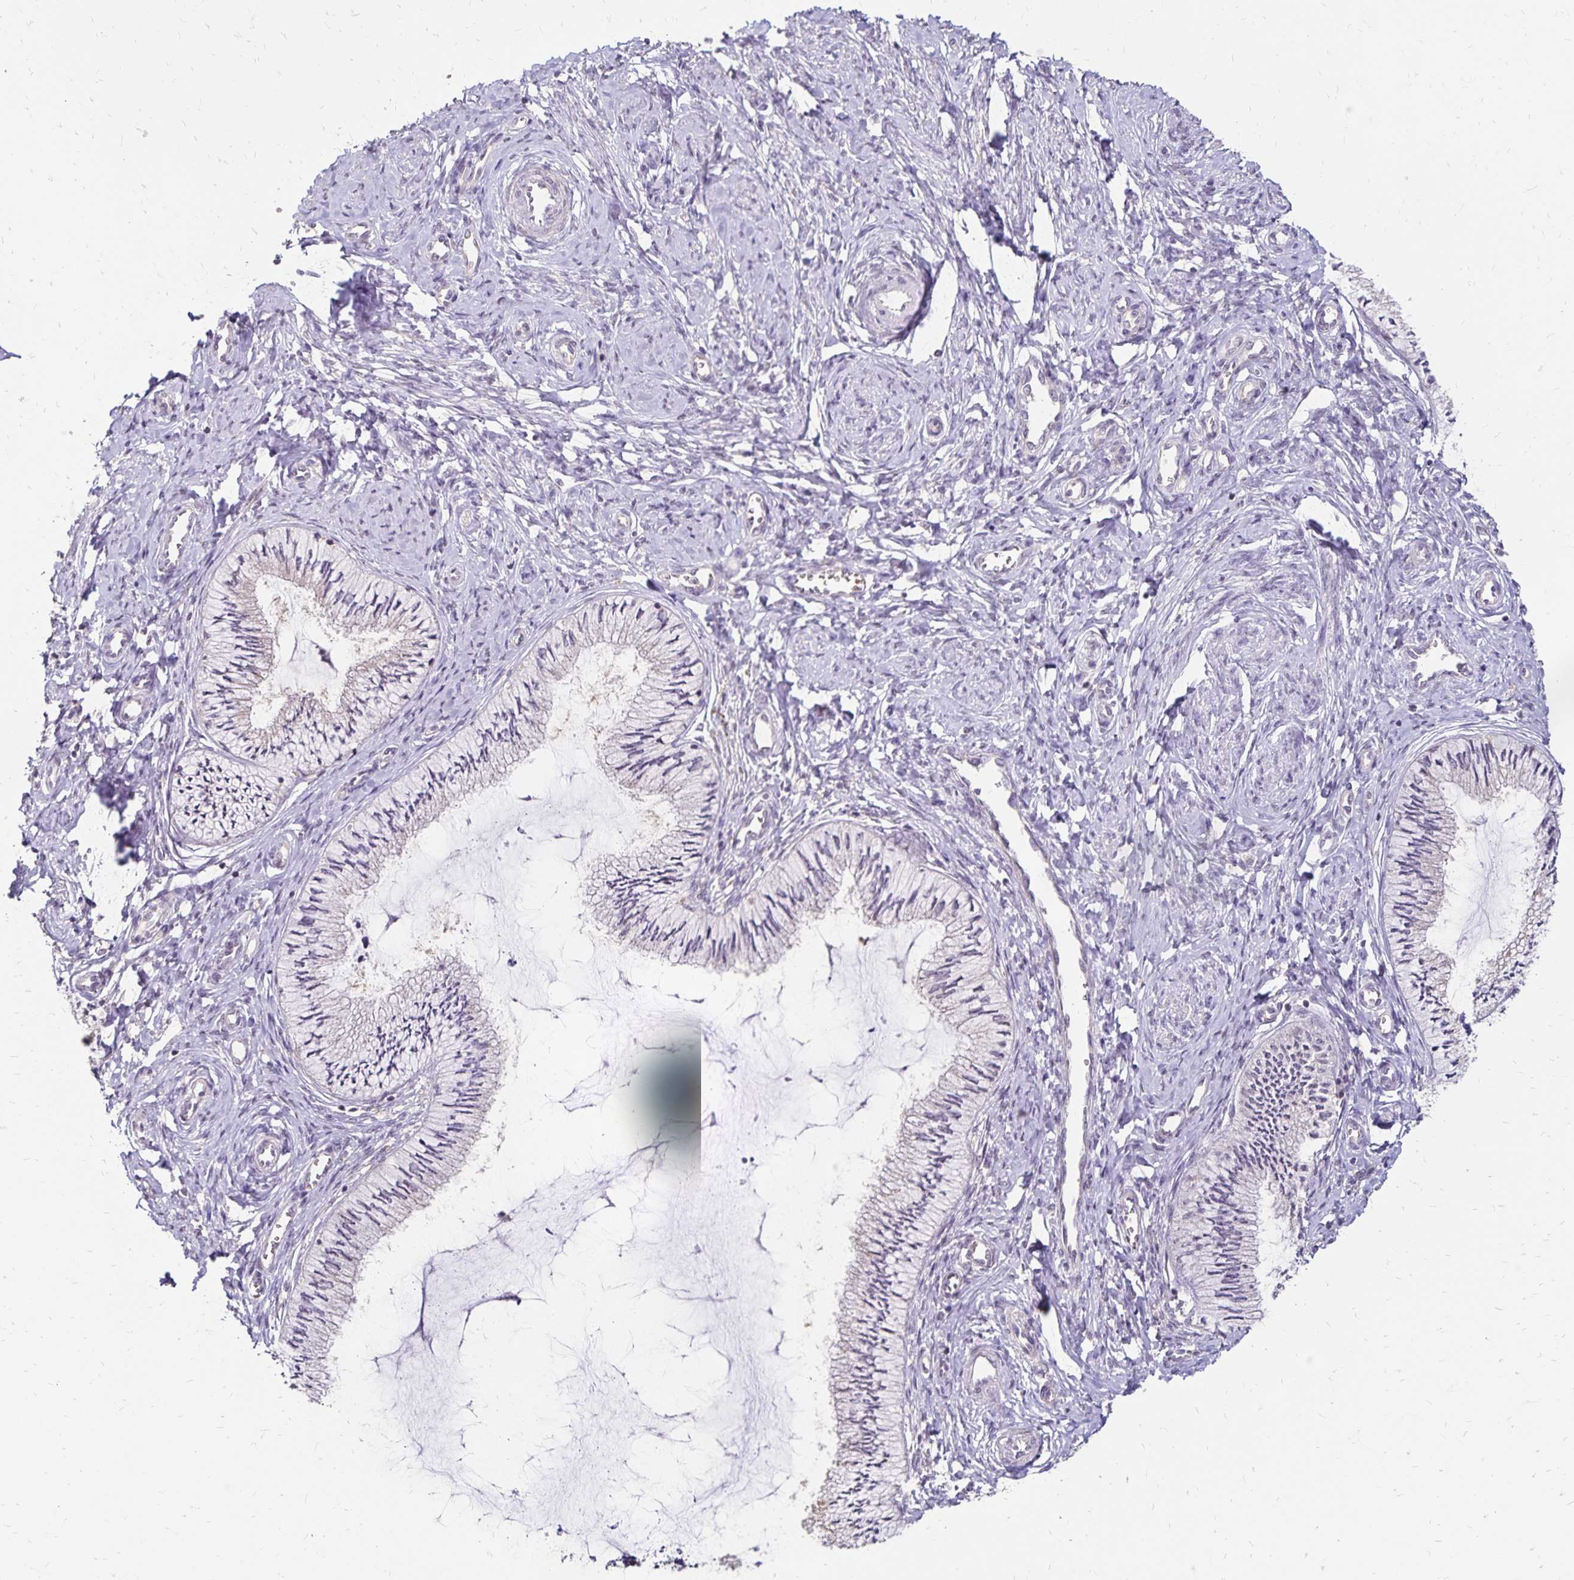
{"staining": {"intensity": "negative", "quantity": "none", "location": "none"}, "tissue": "cervix", "cell_type": "Glandular cells", "image_type": "normal", "snomed": [{"axis": "morphology", "description": "Normal tissue, NOS"}, {"axis": "topography", "description": "Cervix"}], "caption": "High power microscopy image of an immunohistochemistry (IHC) photomicrograph of normal cervix, revealing no significant positivity in glandular cells. (DAB immunohistochemistry (IHC) visualized using brightfield microscopy, high magnification).", "gene": "EMC10", "patient": {"sex": "female", "age": 24}}